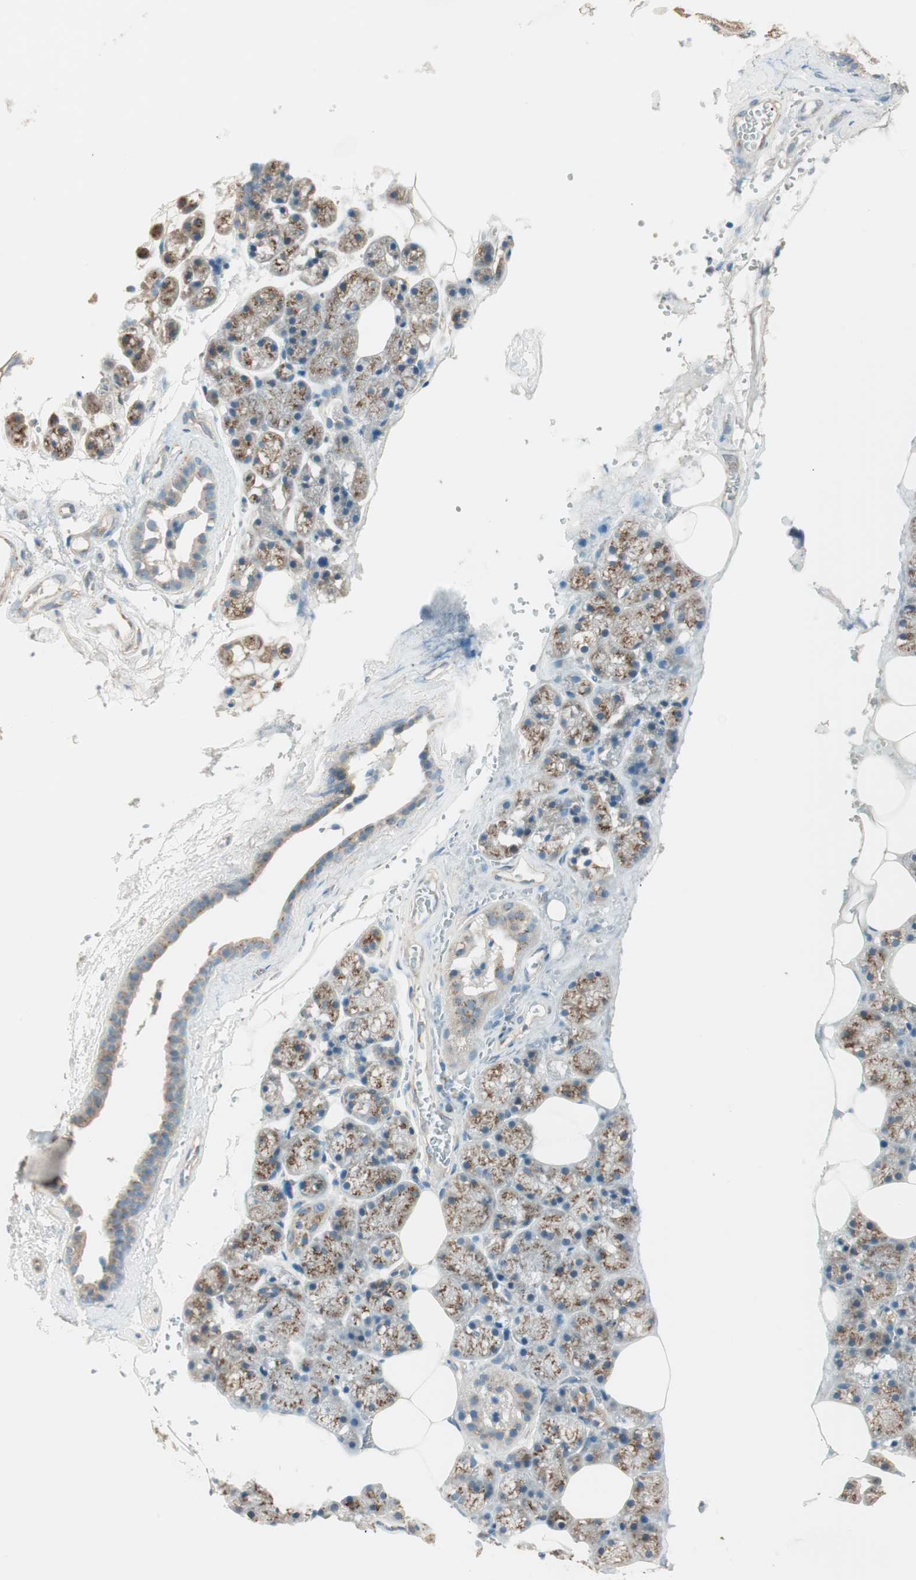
{"staining": {"intensity": "moderate", "quantity": "25%-75%", "location": "cytoplasmic/membranous"}, "tissue": "salivary gland", "cell_type": "Glandular cells", "image_type": "normal", "snomed": [{"axis": "morphology", "description": "Normal tissue, NOS"}, {"axis": "topography", "description": "Salivary gland"}], "caption": "Human salivary gland stained for a protein (brown) exhibits moderate cytoplasmic/membranous positive positivity in about 25%-75% of glandular cells.", "gene": "SEC16A", "patient": {"sex": "male", "age": 62}}